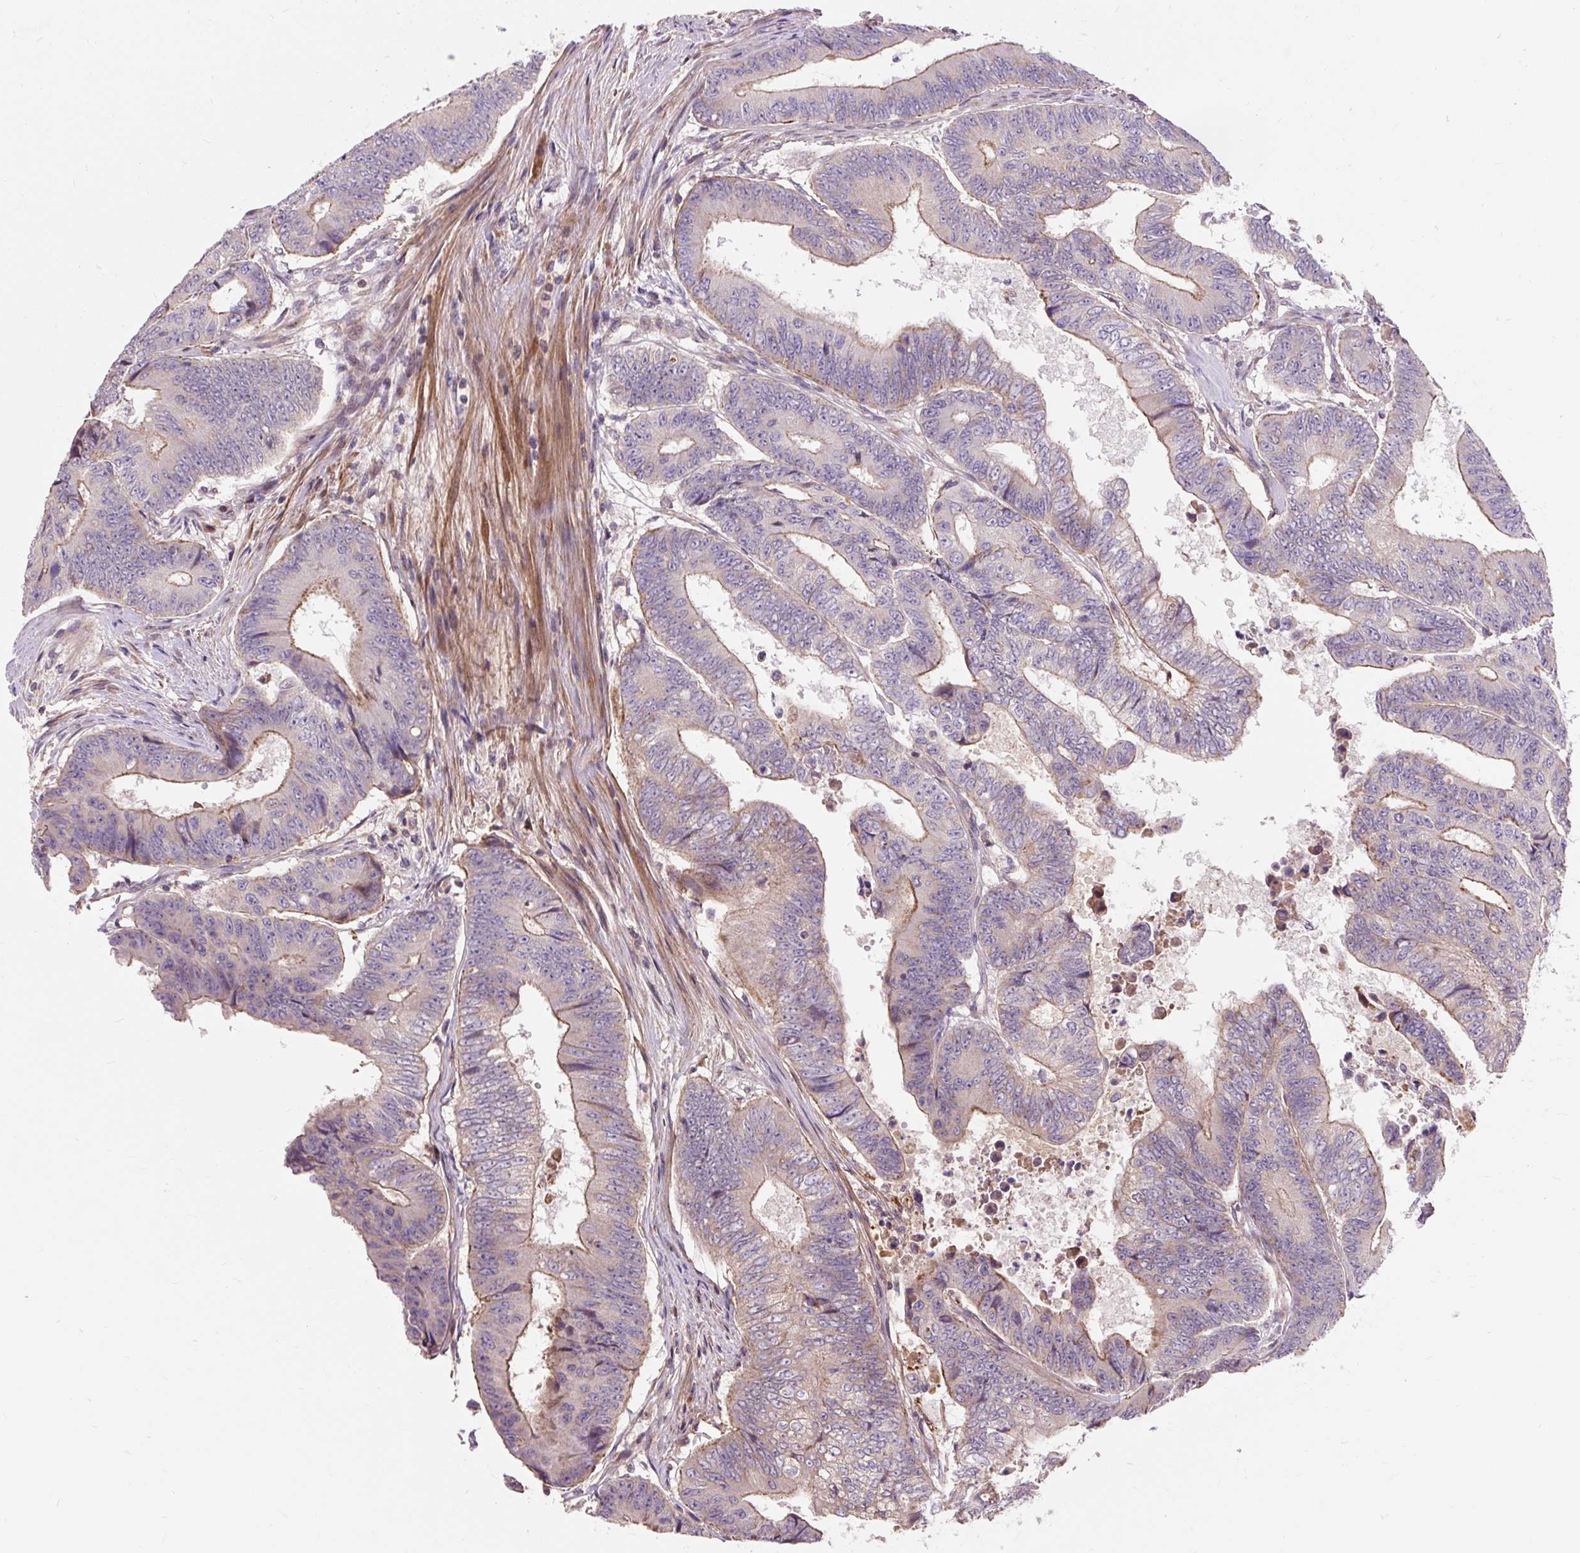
{"staining": {"intensity": "weak", "quantity": "25%-75%", "location": "cytoplasmic/membranous"}, "tissue": "colorectal cancer", "cell_type": "Tumor cells", "image_type": "cancer", "snomed": [{"axis": "morphology", "description": "Adenocarcinoma, NOS"}, {"axis": "topography", "description": "Colon"}], "caption": "Human colorectal cancer stained with a protein marker reveals weak staining in tumor cells.", "gene": "PRIMPOL", "patient": {"sex": "female", "age": 48}}